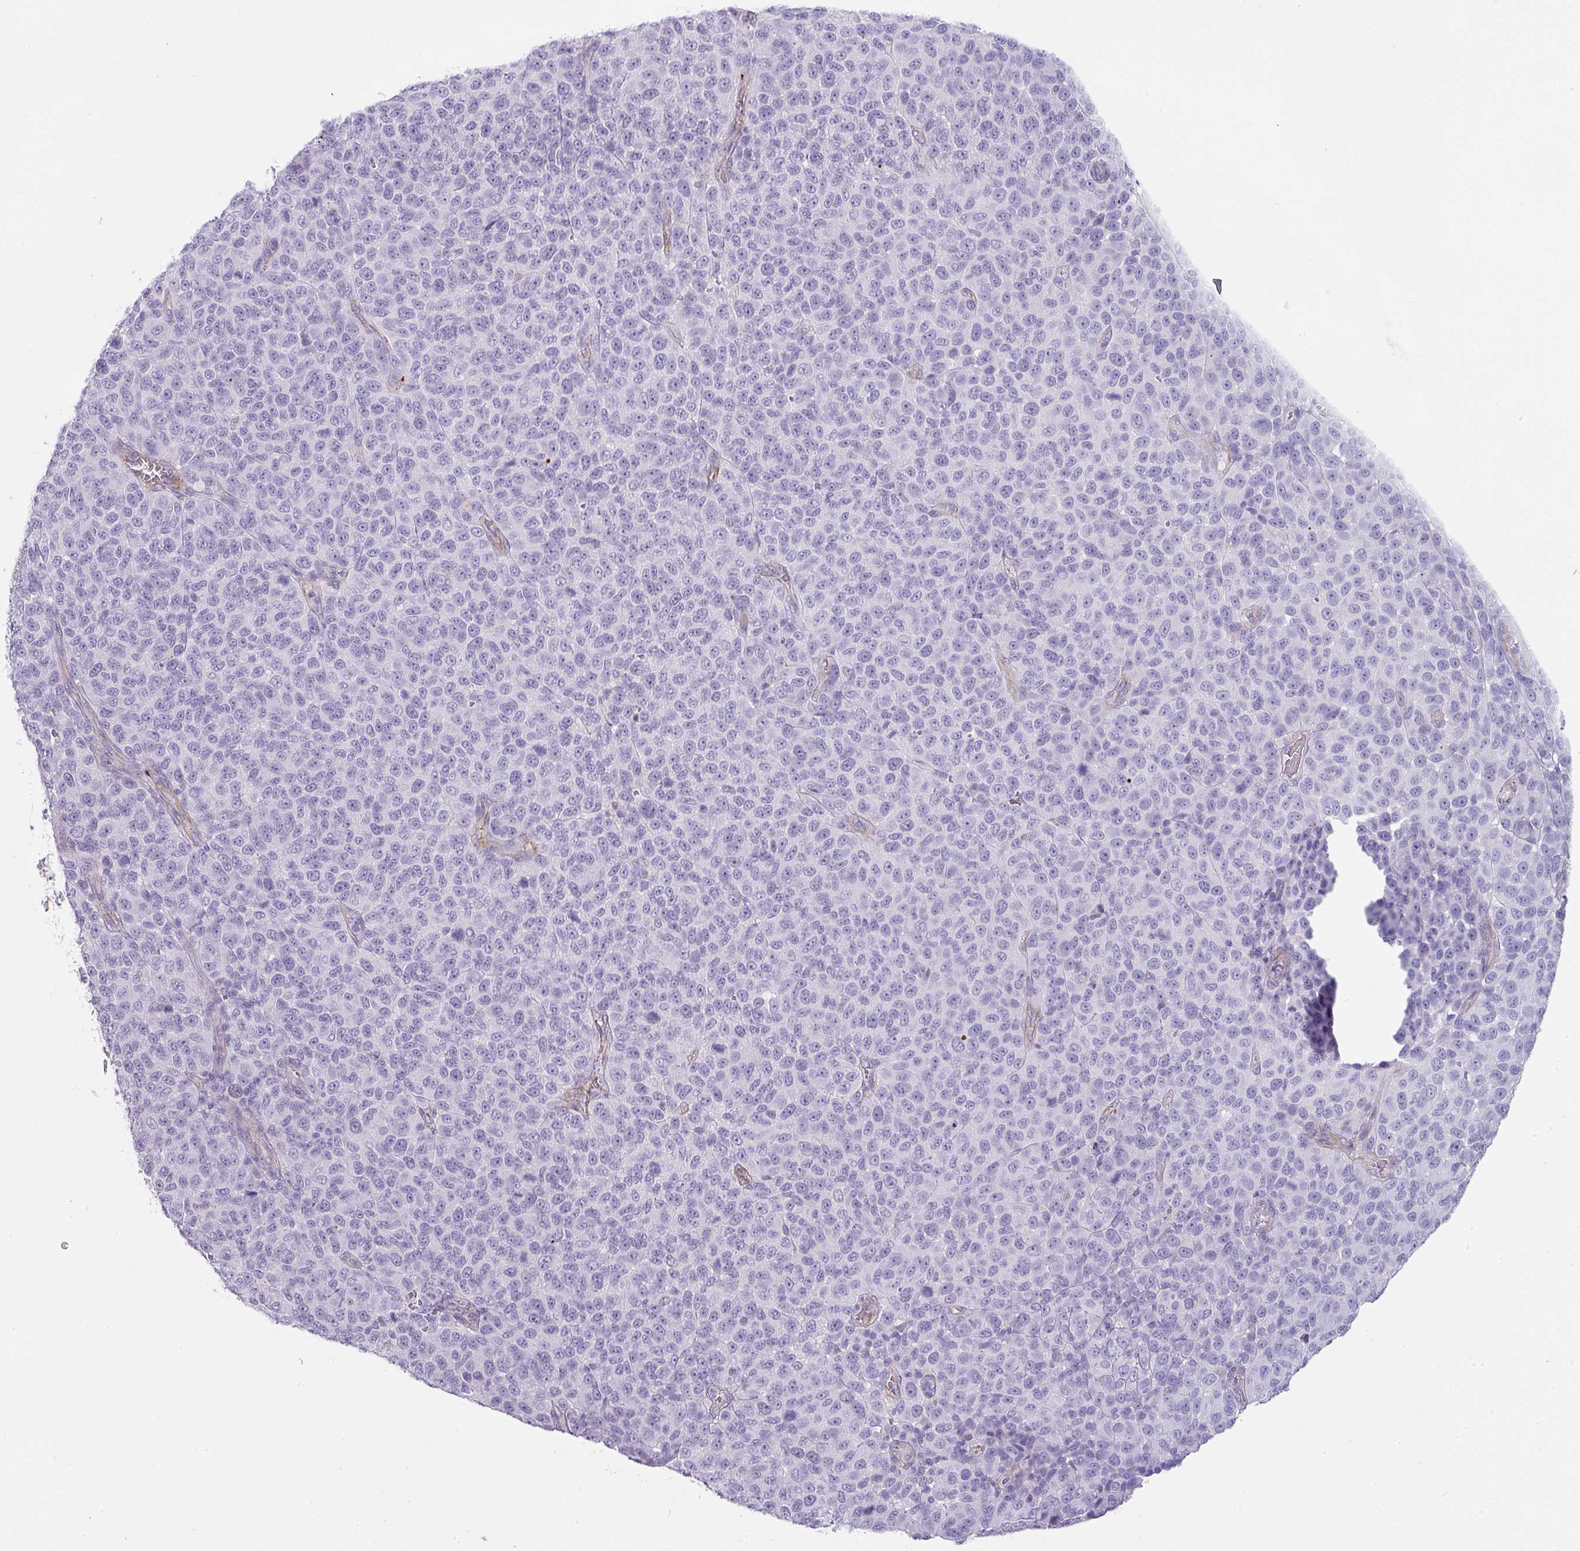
{"staining": {"intensity": "negative", "quantity": "none", "location": "none"}, "tissue": "melanoma", "cell_type": "Tumor cells", "image_type": "cancer", "snomed": [{"axis": "morphology", "description": "Malignant melanoma, NOS"}, {"axis": "topography", "description": "Skin"}], "caption": "A histopathology image of human melanoma is negative for staining in tumor cells.", "gene": "OR52N1", "patient": {"sex": "male", "age": 49}}